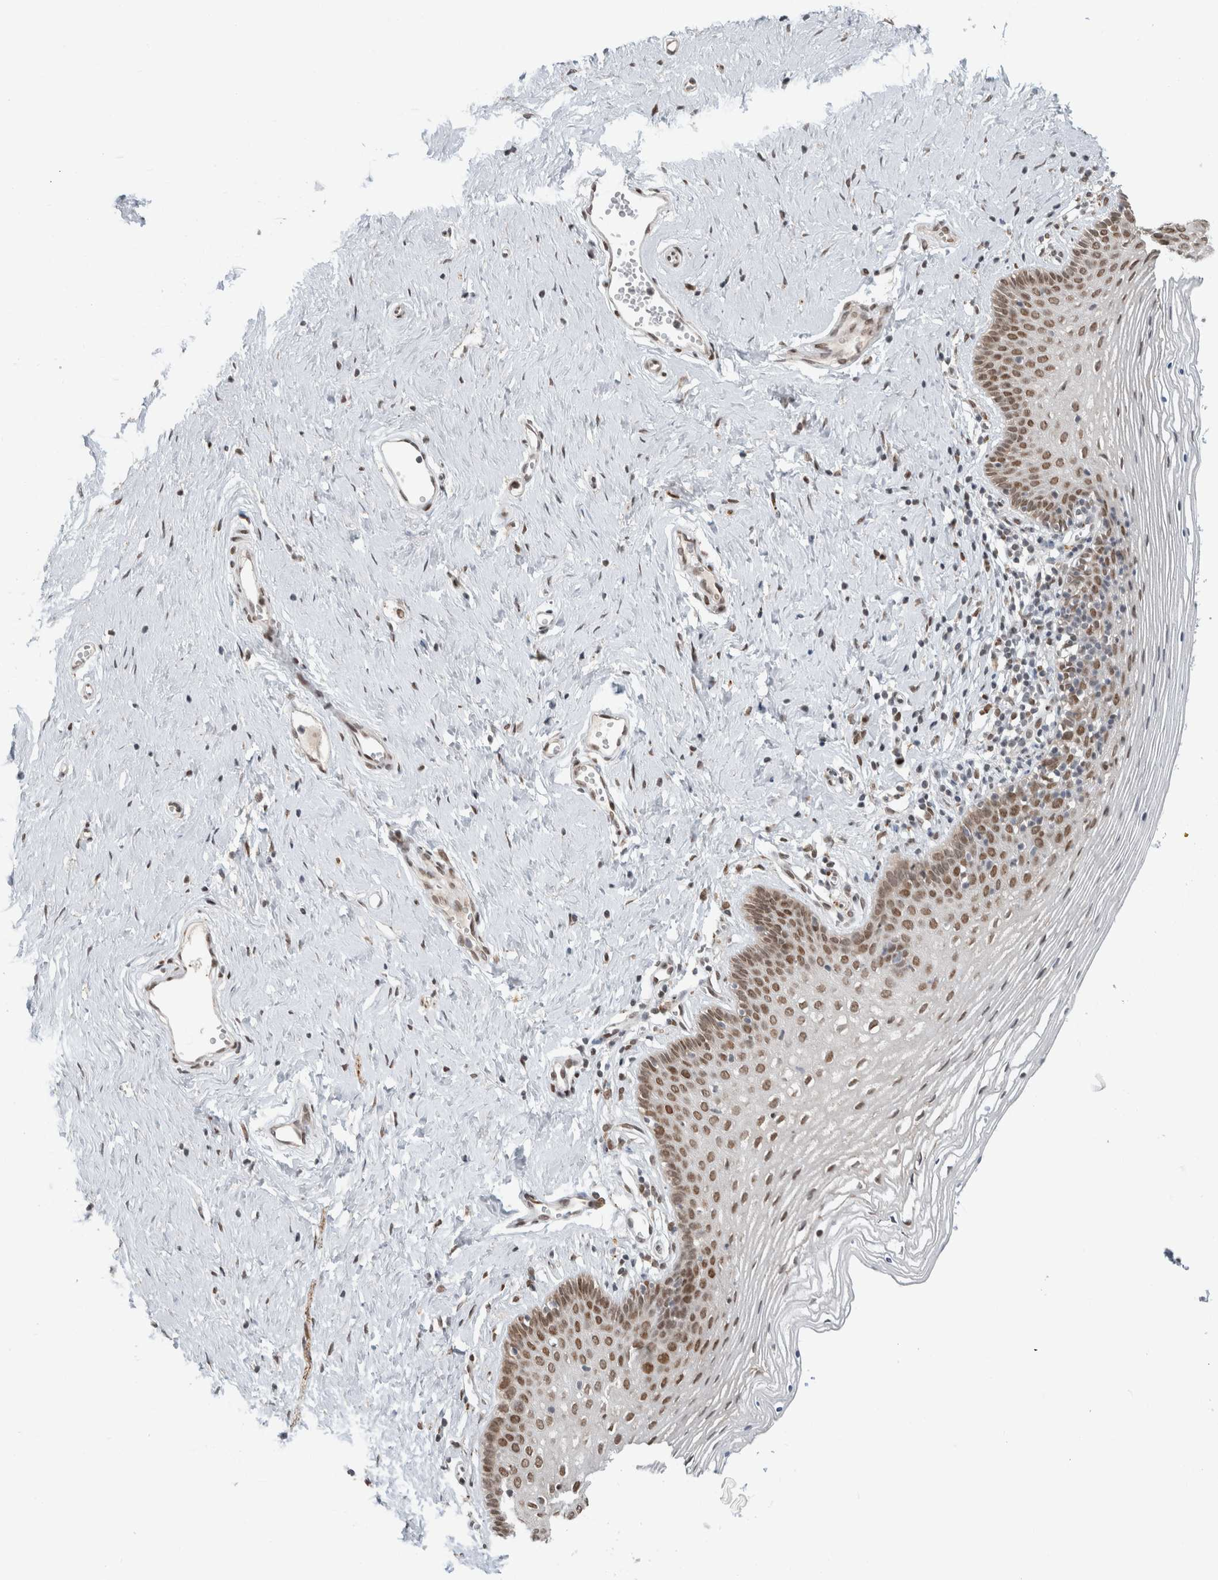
{"staining": {"intensity": "moderate", "quantity": "25%-75%", "location": "nuclear"}, "tissue": "vagina", "cell_type": "Squamous epithelial cells", "image_type": "normal", "snomed": [{"axis": "morphology", "description": "Normal tissue, NOS"}, {"axis": "topography", "description": "Vagina"}], "caption": "Vagina stained with DAB (3,3'-diaminobenzidine) immunohistochemistry displays medium levels of moderate nuclear staining in approximately 25%-75% of squamous epithelial cells. (brown staining indicates protein expression, while blue staining denotes nuclei).", "gene": "HNRNPR", "patient": {"sex": "female", "age": 32}}